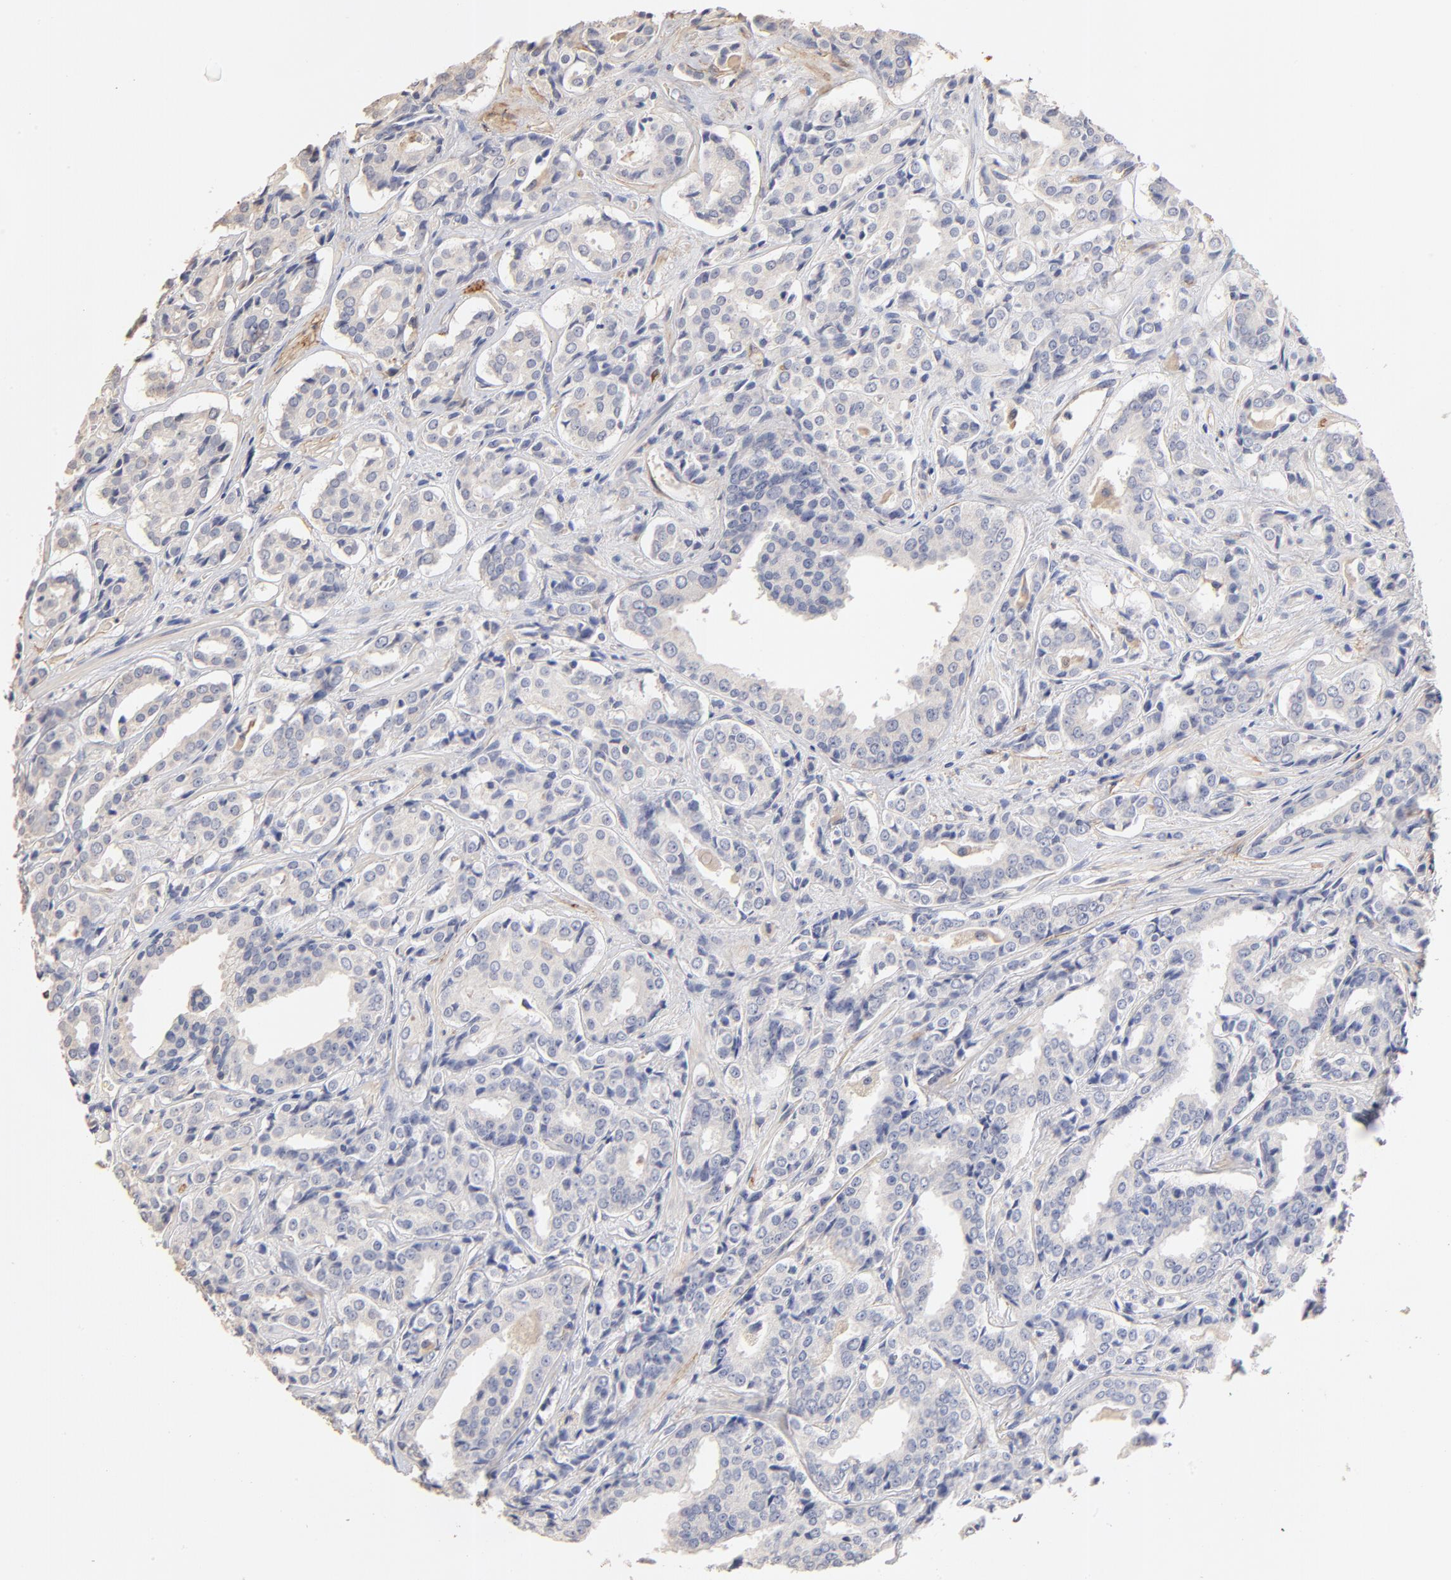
{"staining": {"intensity": "negative", "quantity": "none", "location": "none"}, "tissue": "prostate cancer", "cell_type": "Tumor cells", "image_type": "cancer", "snomed": [{"axis": "morphology", "description": "Adenocarcinoma, Medium grade"}, {"axis": "topography", "description": "Prostate"}], "caption": "The micrograph reveals no staining of tumor cells in adenocarcinoma (medium-grade) (prostate). The staining was performed using DAB to visualize the protein expression in brown, while the nuclei were stained in blue with hematoxylin (Magnification: 20x).", "gene": "ITGA8", "patient": {"sex": "male", "age": 60}}